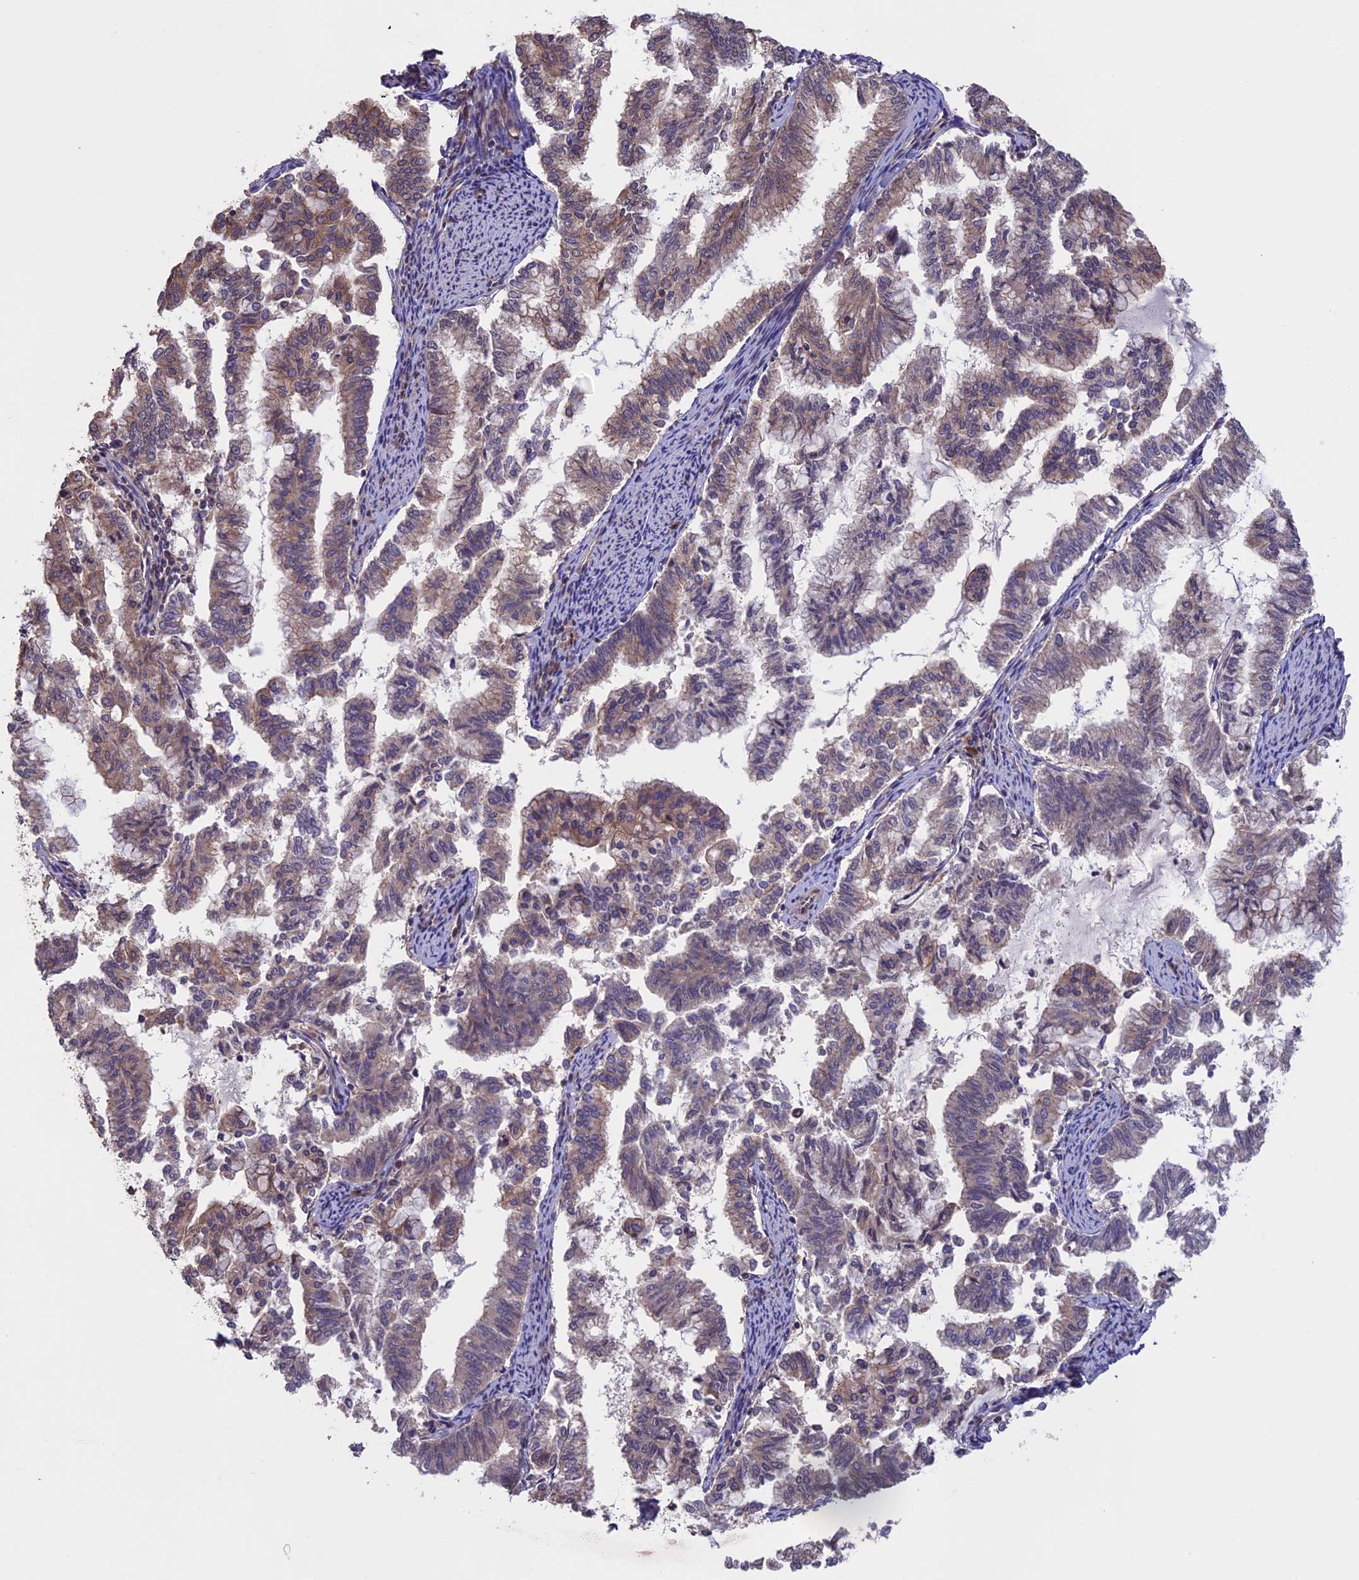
{"staining": {"intensity": "weak", "quantity": "25%-75%", "location": "cytoplasmic/membranous"}, "tissue": "endometrial cancer", "cell_type": "Tumor cells", "image_type": "cancer", "snomed": [{"axis": "morphology", "description": "Adenocarcinoma, NOS"}, {"axis": "topography", "description": "Endometrium"}], "caption": "Tumor cells exhibit low levels of weak cytoplasmic/membranous positivity in approximately 25%-75% of cells in human endometrial cancer. The staining is performed using DAB brown chromogen to label protein expression. The nuclei are counter-stained blue using hematoxylin.", "gene": "GAS8", "patient": {"sex": "female", "age": 79}}